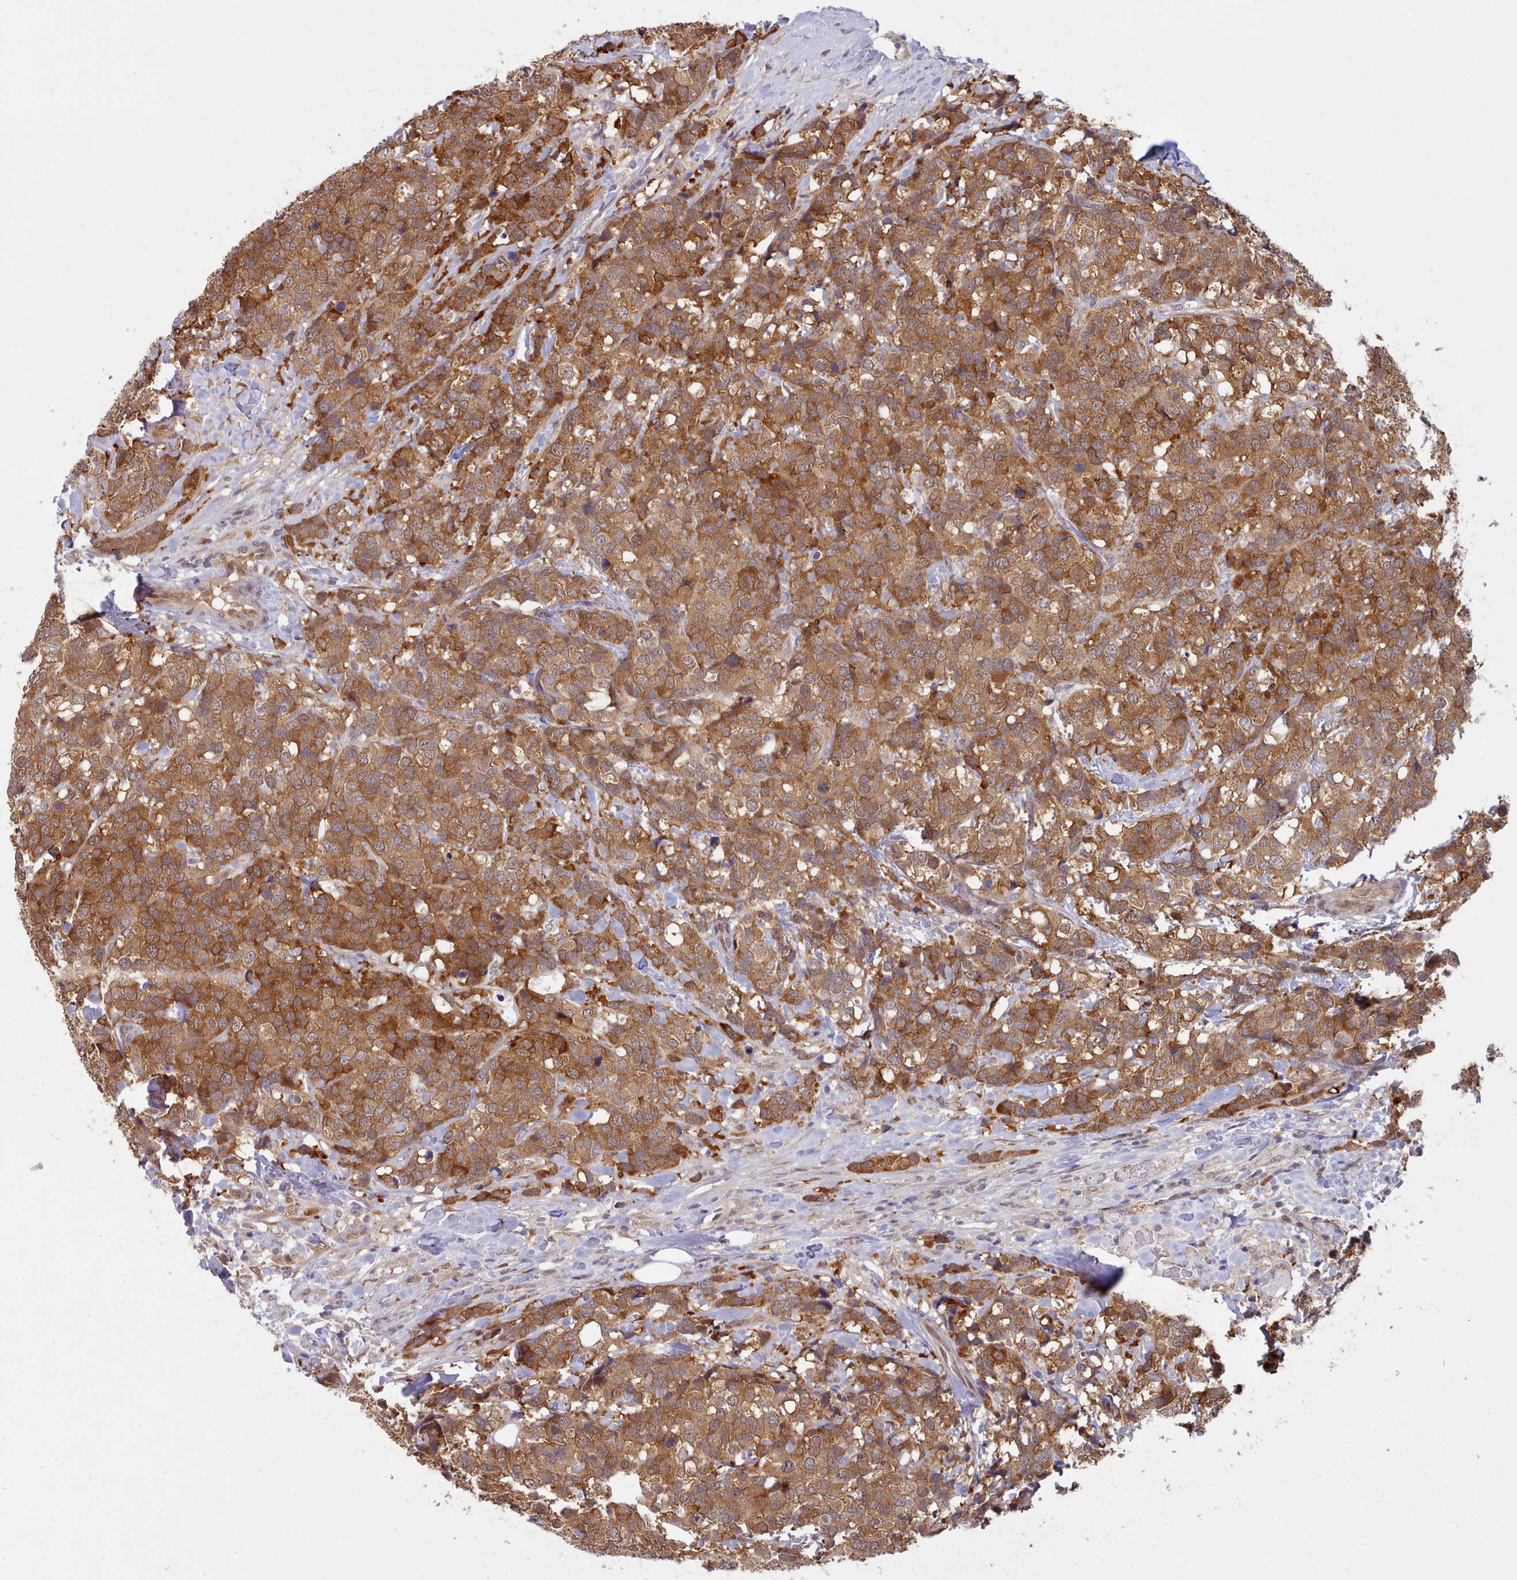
{"staining": {"intensity": "strong", "quantity": ">75%", "location": "cytoplasmic/membranous"}, "tissue": "breast cancer", "cell_type": "Tumor cells", "image_type": "cancer", "snomed": [{"axis": "morphology", "description": "Lobular carcinoma"}, {"axis": "topography", "description": "Breast"}], "caption": "Human lobular carcinoma (breast) stained for a protein (brown) exhibits strong cytoplasmic/membranous positive expression in approximately >75% of tumor cells.", "gene": "CES3", "patient": {"sex": "female", "age": 59}}